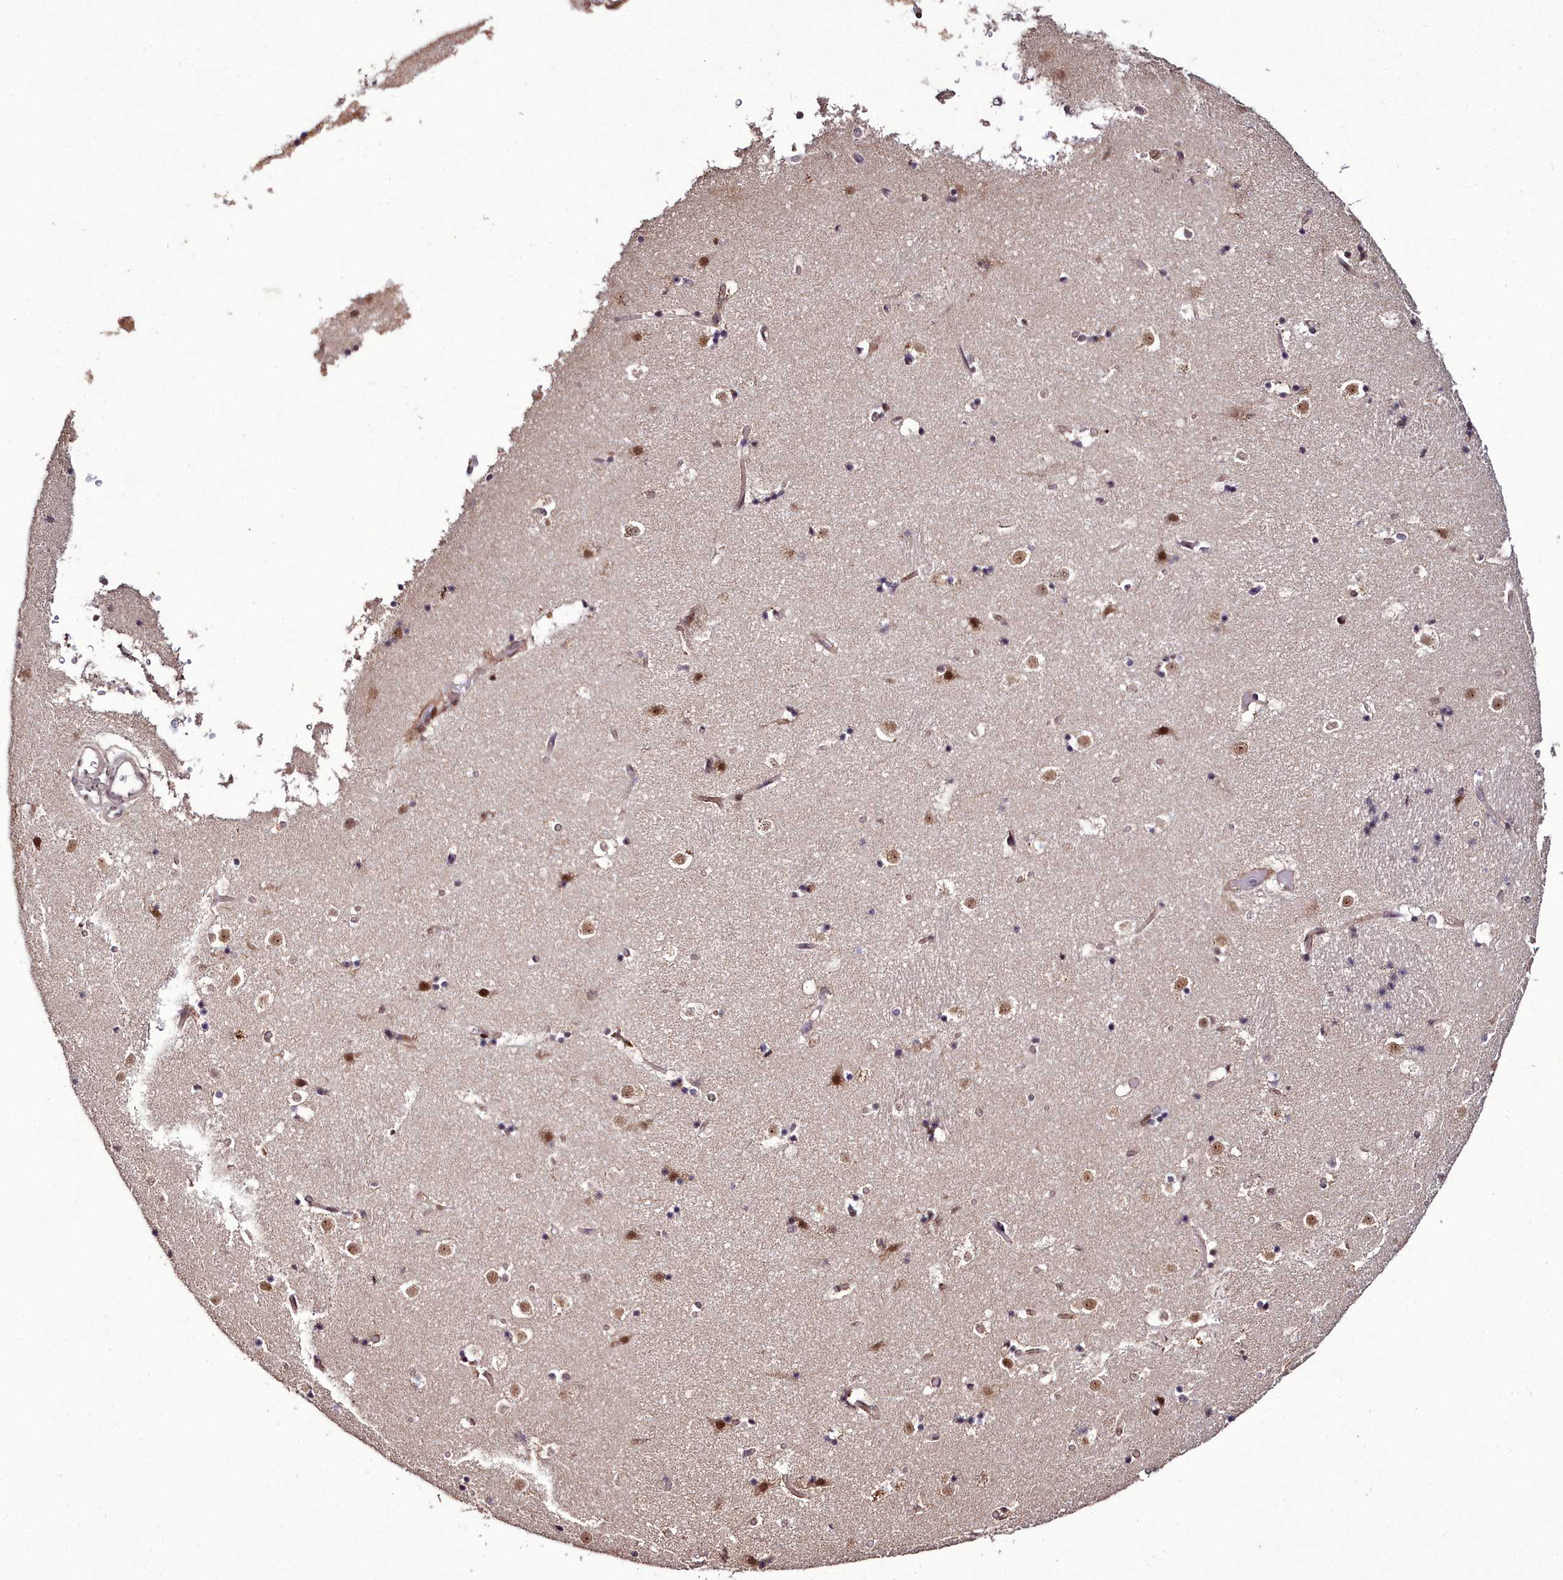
{"staining": {"intensity": "weak", "quantity": "25%-75%", "location": "nuclear"}, "tissue": "caudate", "cell_type": "Glial cells", "image_type": "normal", "snomed": [{"axis": "morphology", "description": "Normal tissue, NOS"}, {"axis": "topography", "description": "Lateral ventricle wall"}], "caption": "Benign caudate demonstrates weak nuclear staining in approximately 25%-75% of glial cells, visualized by immunohistochemistry.", "gene": "CXXC1", "patient": {"sex": "female", "age": 52}}